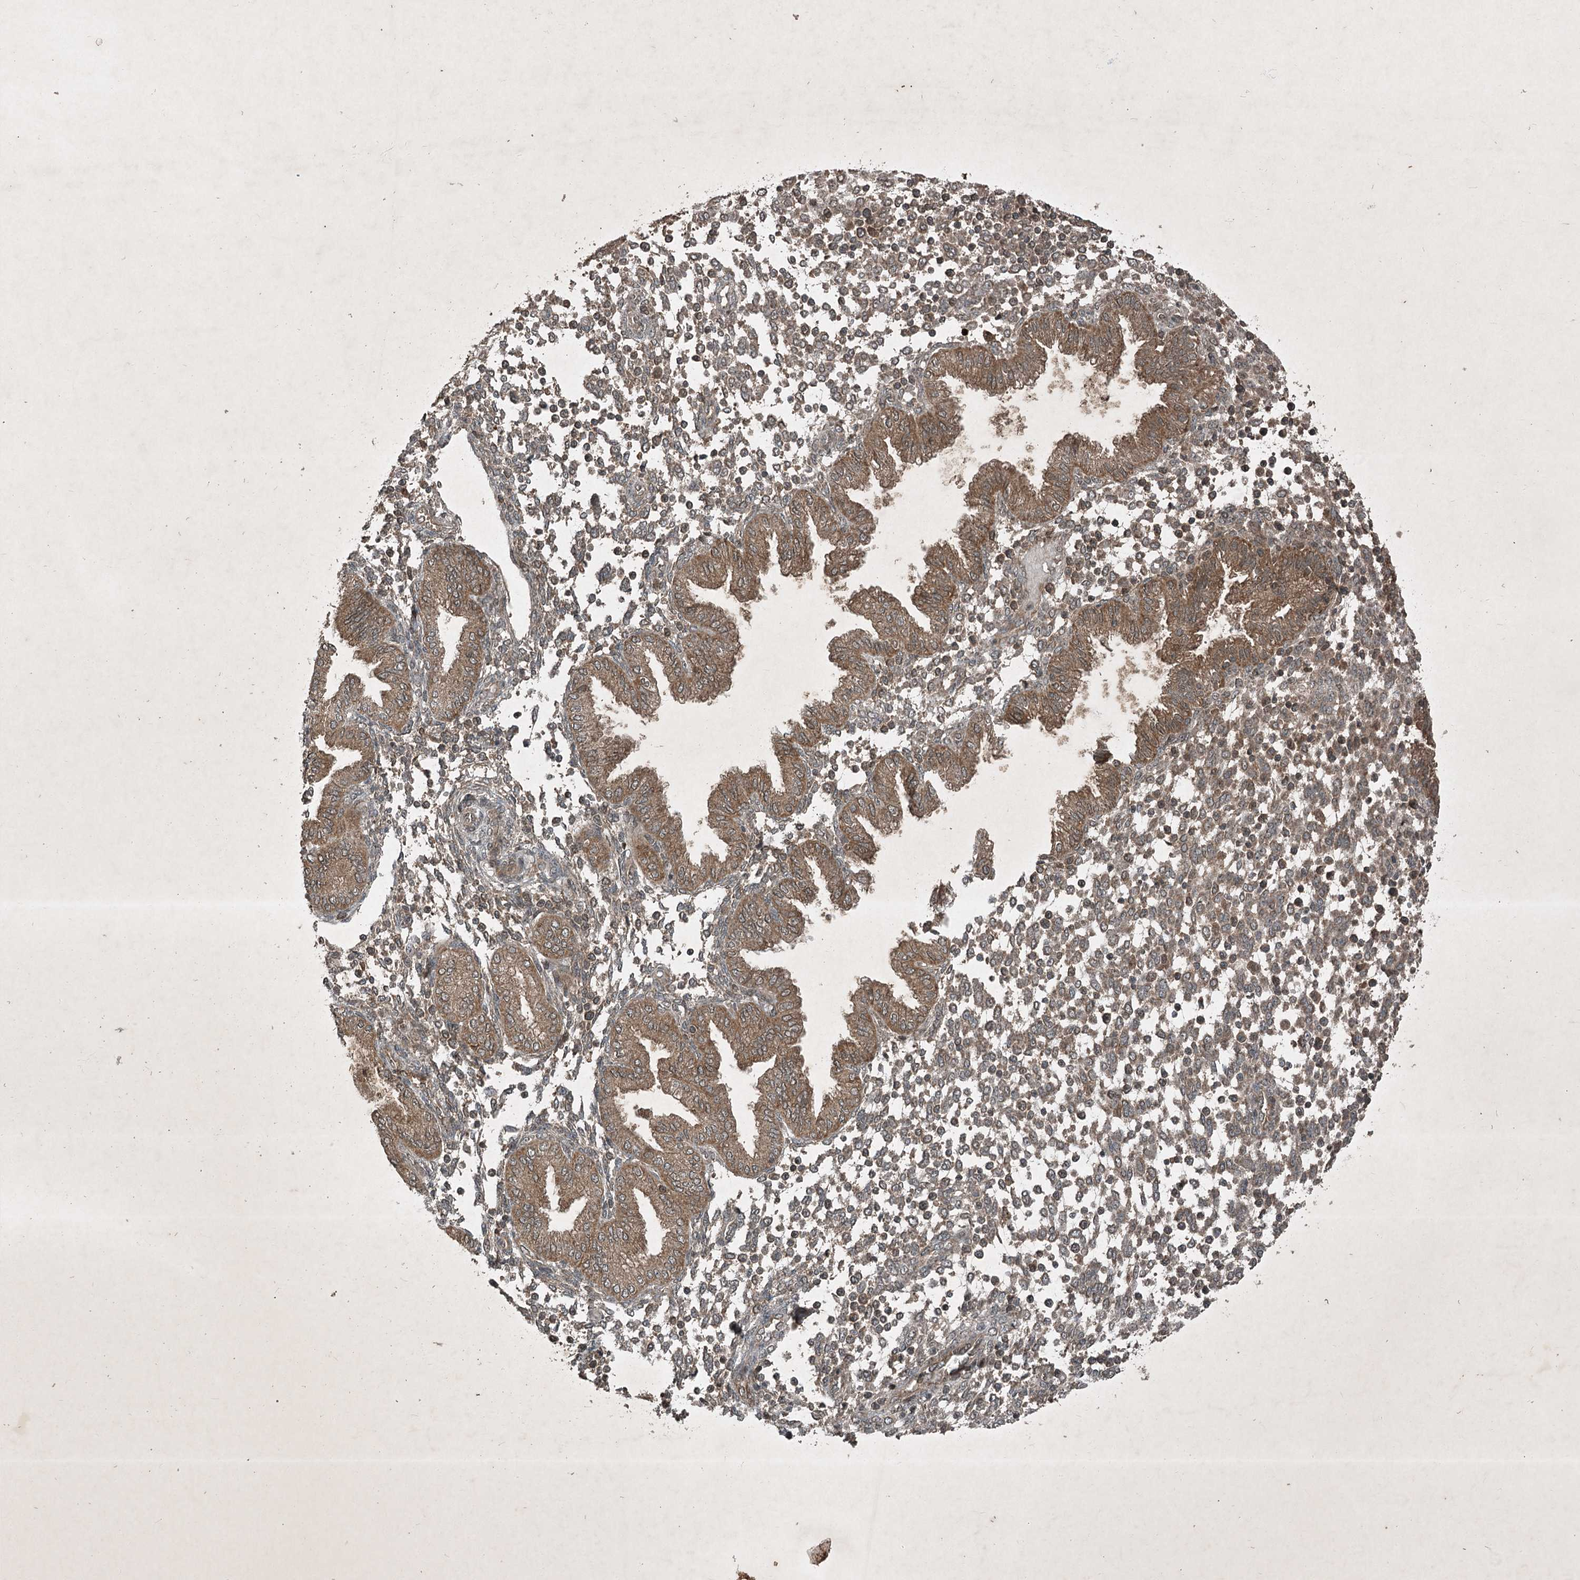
{"staining": {"intensity": "weak", "quantity": ">75%", "location": "cytoplasmic/membranous"}, "tissue": "endometrium", "cell_type": "Cells in endometrial stroma", "image_type": "normal", "snomed": [{"axis": "morphology", "description": "Normal tissue, NOS"}, {"axis": "topography", "description": "Endometrium"}], "caption": "An image showing weak cytoplasmic/membranous expression in approximately >75% of cells in endometrial stroma in normal endometrium, as visualized by brown immunohistochemical staining.", "gene": "UNC93A", "patient": {"sex": "female", "age": 53}}